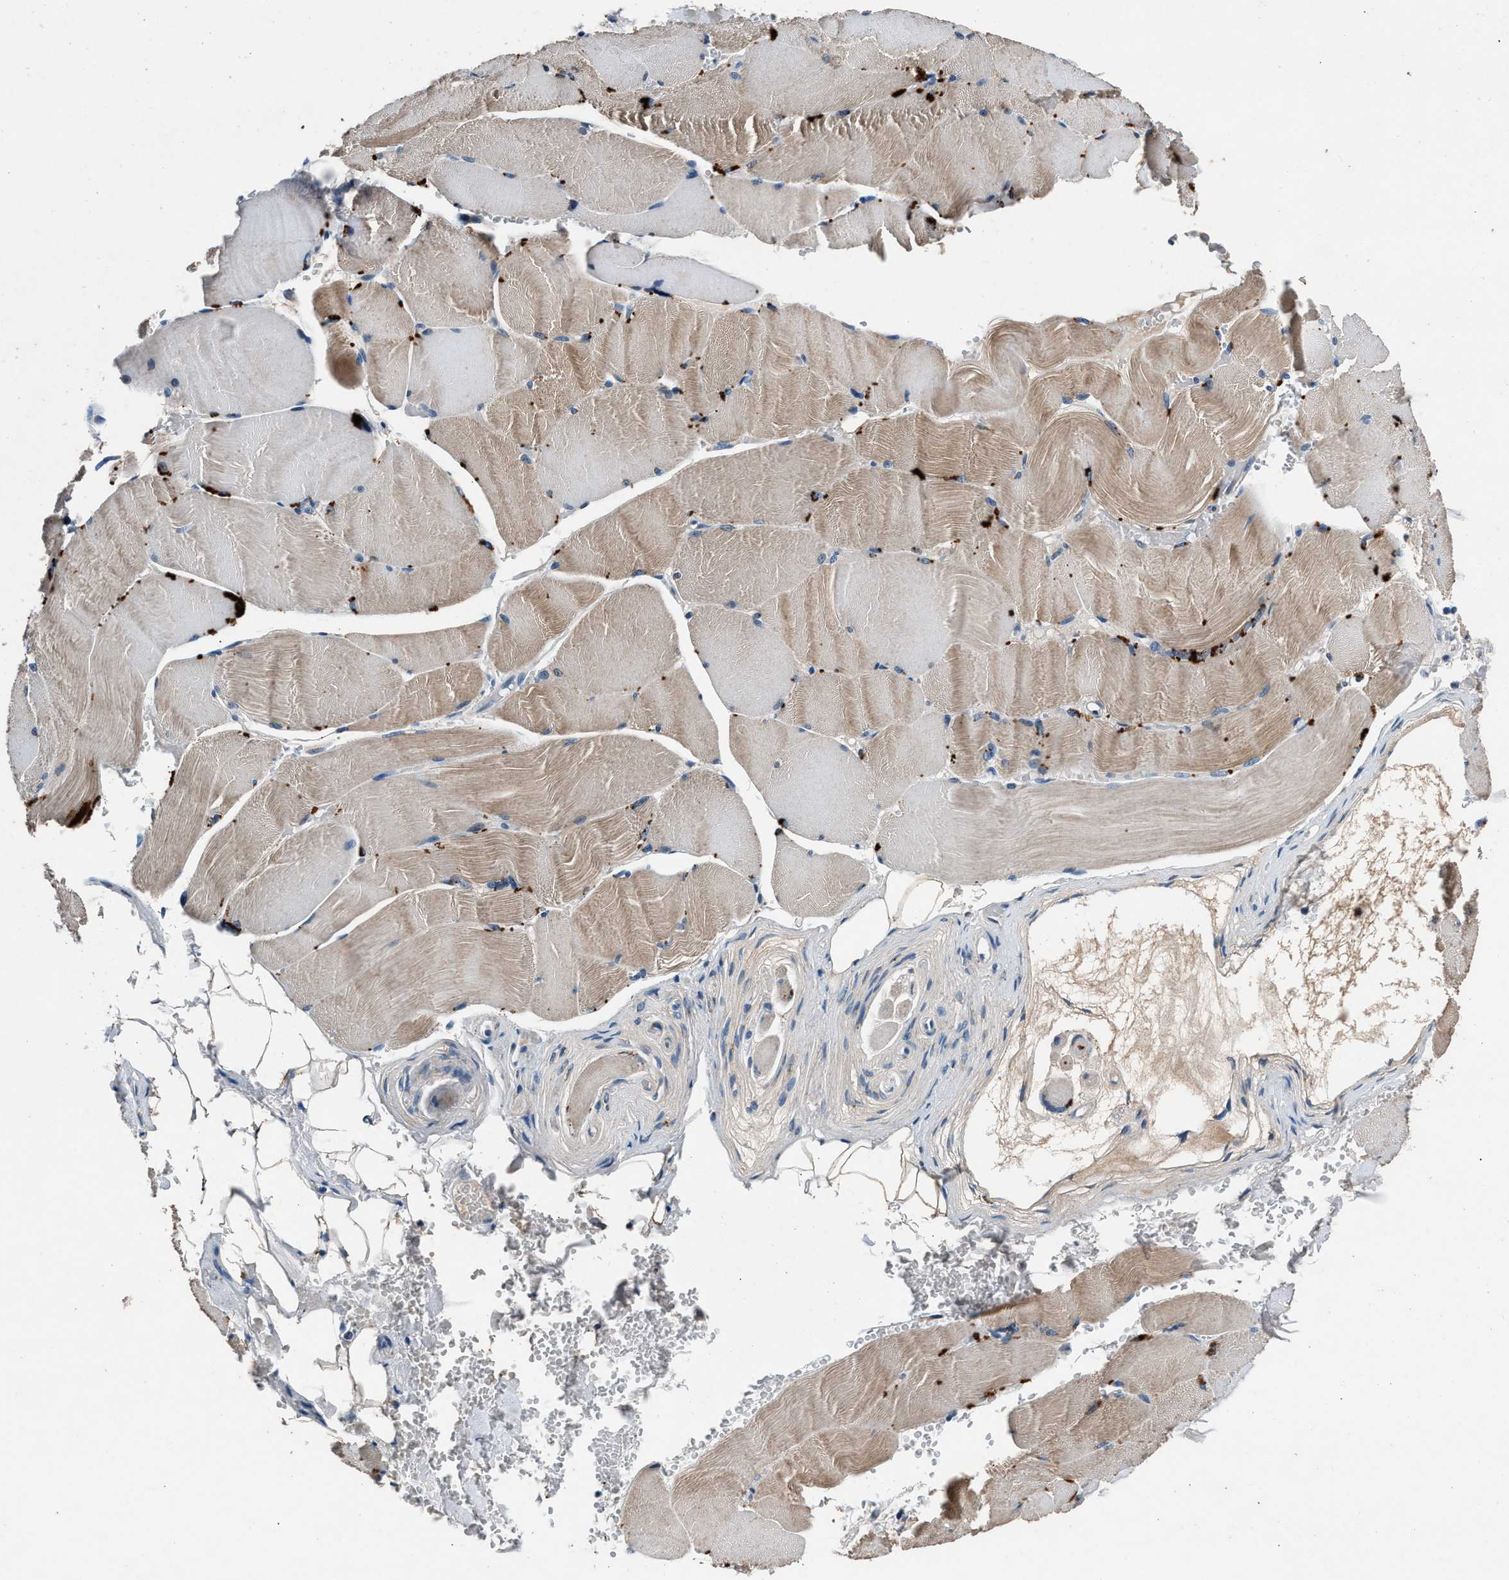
{"staining": {"intensity": "weak", "quantity": "25%-75%", "location": "cytoplasmic/membranous"}, "tissue": "skeletal muscle", "cell_type": "Myocytes", "image_type": "normal", "snomed": [{"axis": "morphology", "description": "Normal tissue, NOS"}, {"axis": "topography", "description": "Skin"}, {"axis": "topography", "description": "Skeletal muscle"}], "caption": "Brown immunohistochemical staining in unremarkable skeletal muscle displays weak cytoplasmic/membranous positivity in about 25%-75% of myocytes.", "gene": "DENND6B", "patient": {"sex": "male", "age": 83}}